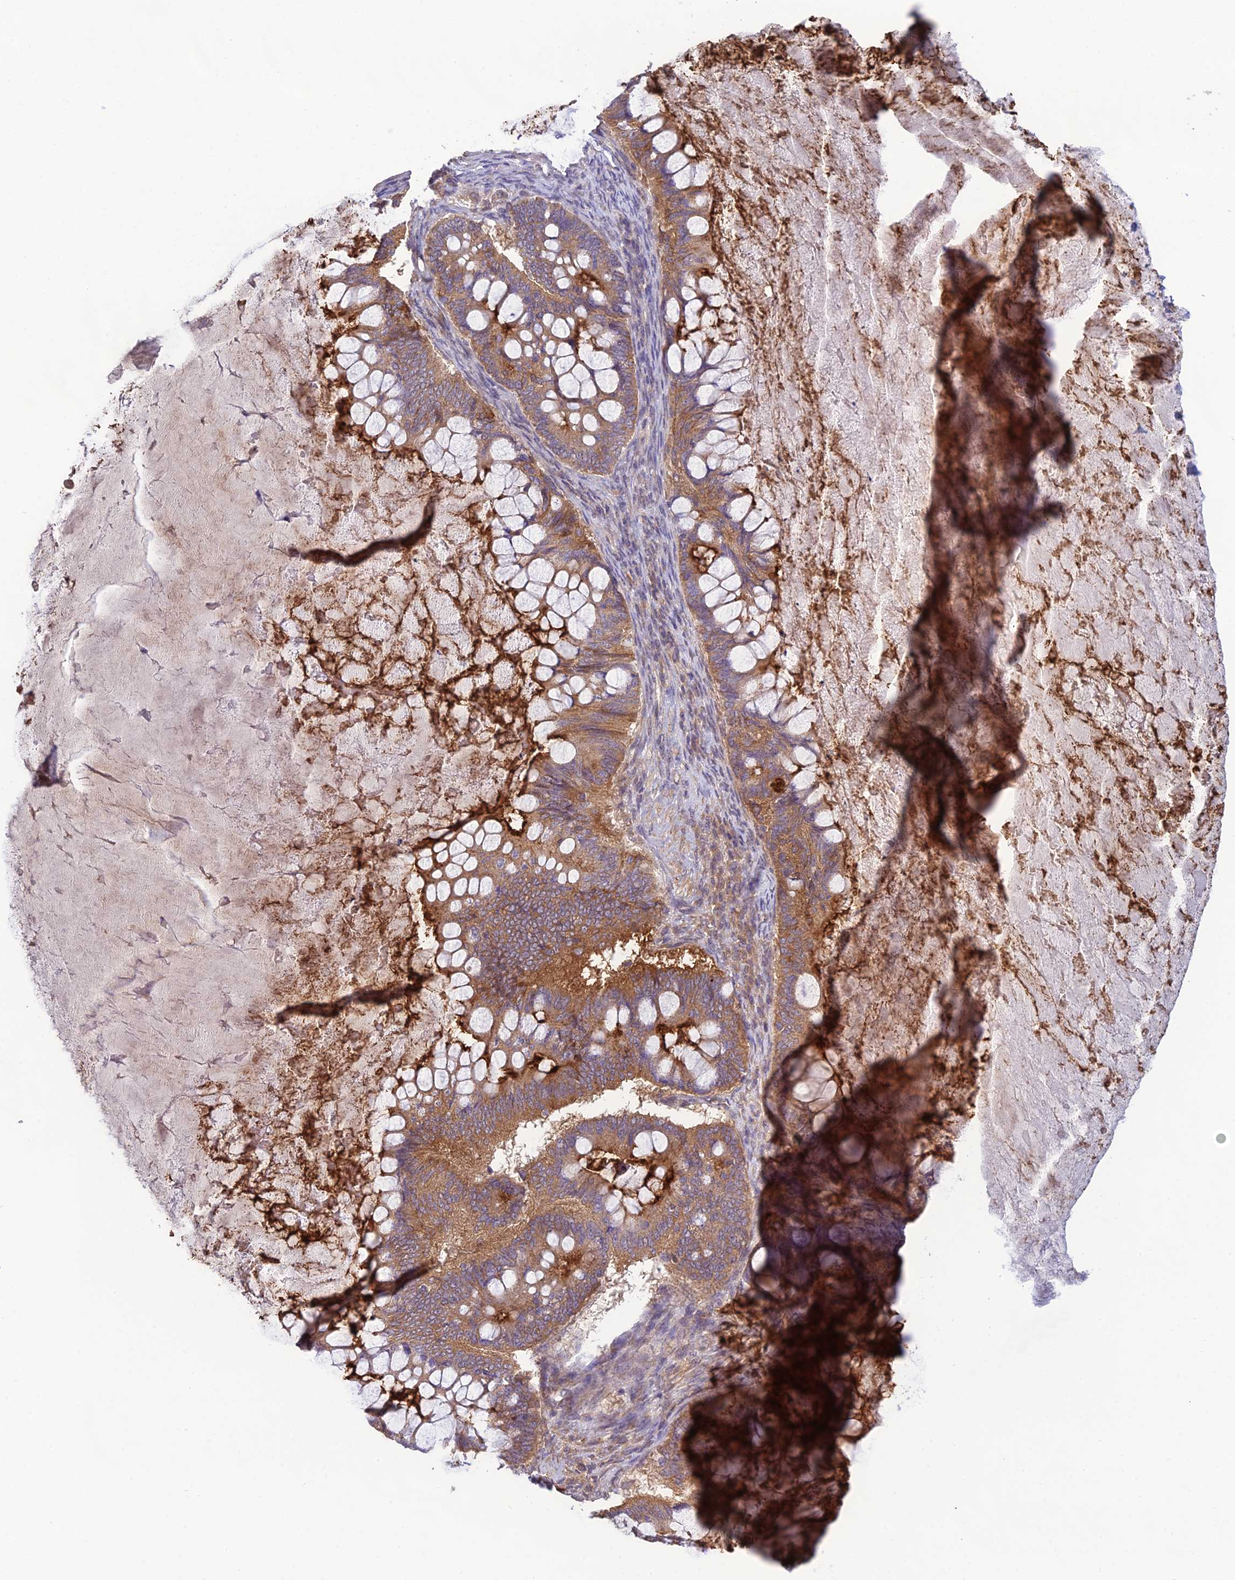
{"staining": {"intensity": "moderate", "quantity": ">75%", "location": "cytoplasmic/membranous"}, "tissue": "ovarian cancer", "cell_type": "Tumor cells", "image_type": "cancer", "snomed": [{"axis": "morphology", "description": "Cystadenocarcinoma, mucinous, NOS"}, {"axis": "topography", "description": "Ovary"}], "caption": "IHC photomicrograph of neoplastic tissue: ovarian cancer (mucinous cystadenocarcinoma) stained using immunohistochemistry (IHC) demonstrates medium levels of moderate protein expression localized specifically in the cytoplasmic/membranous of tumor cells, appearing as a cytoplasmic/membranous brown color.", "gene": "MRNIP", "patient": {"sex": "female", "age": 61}}